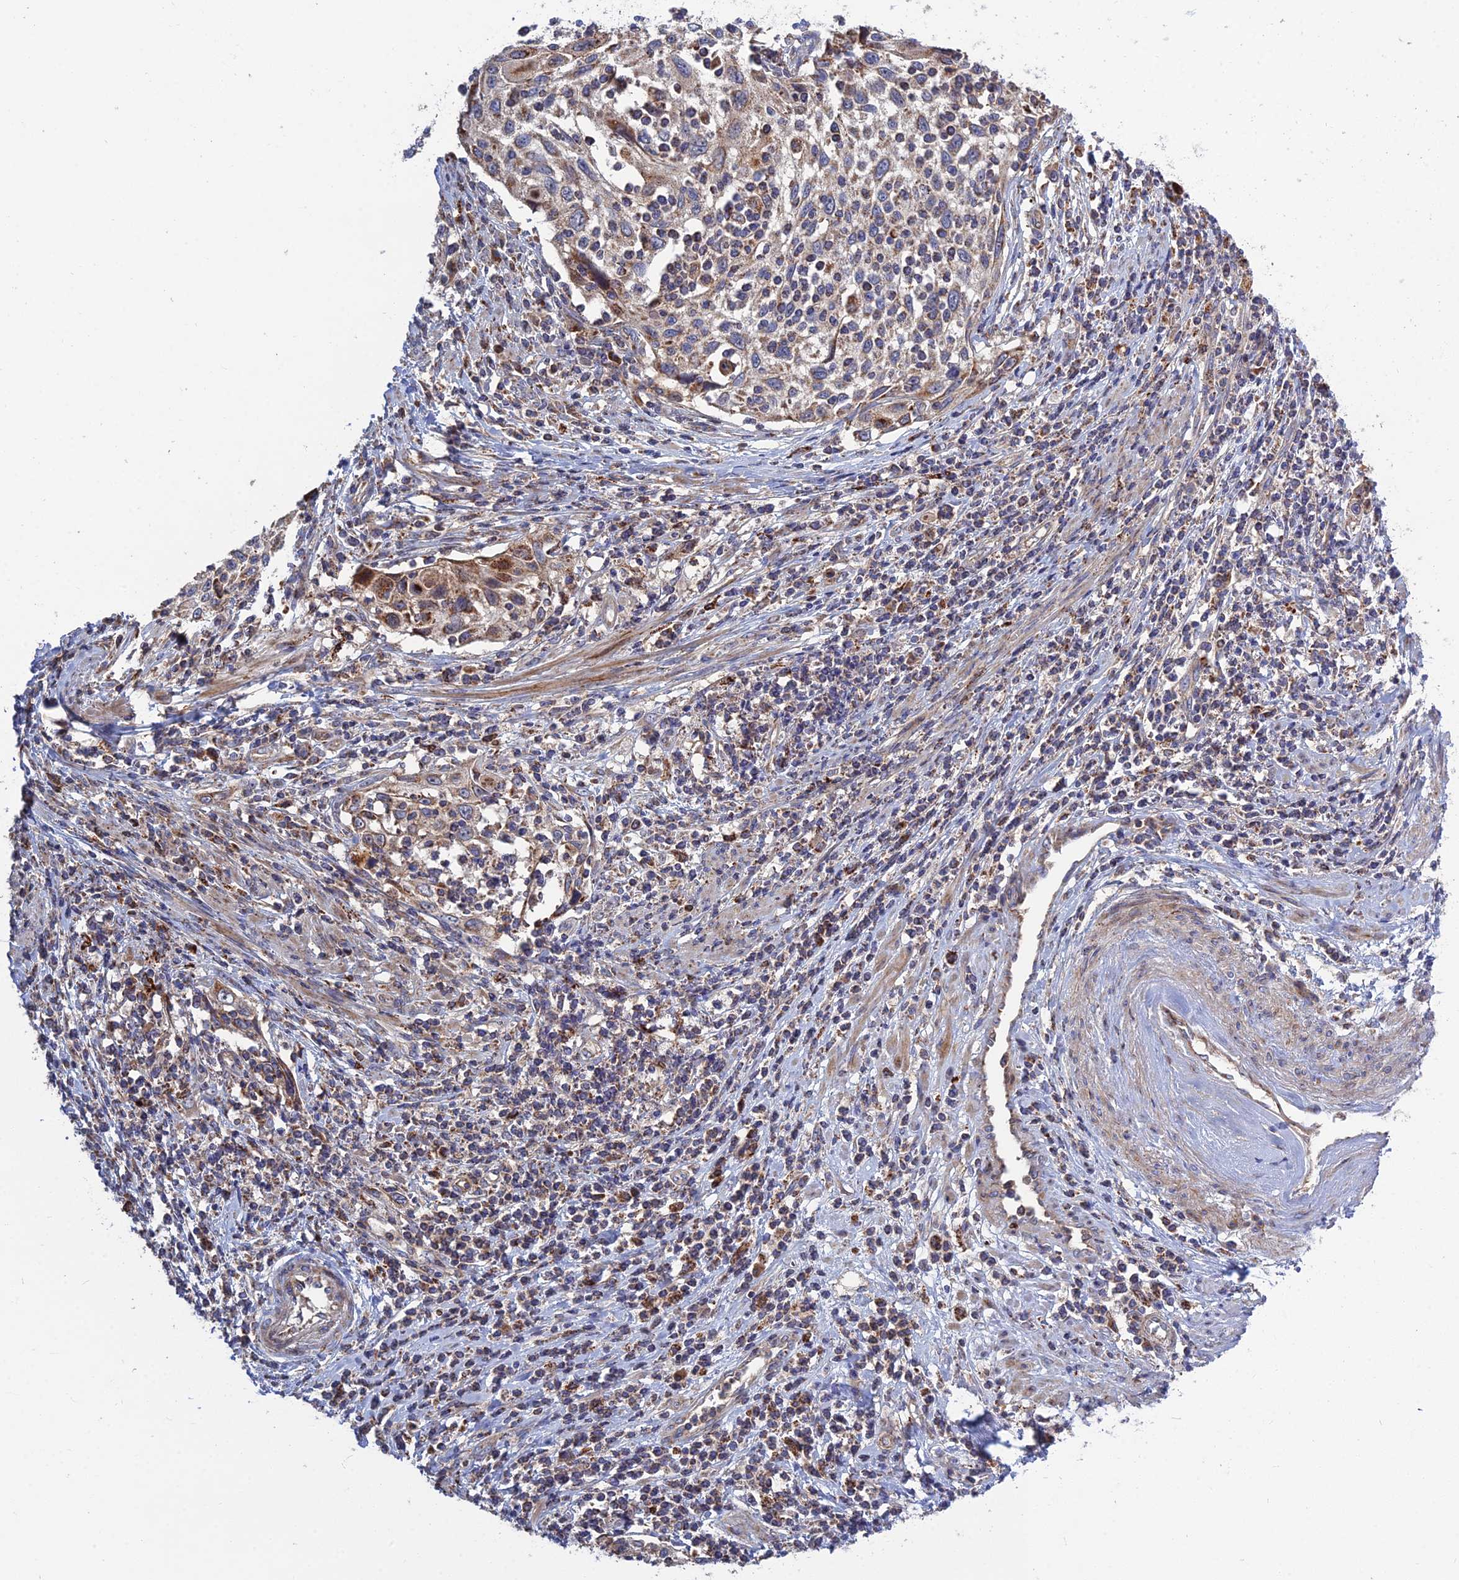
{"staining": {"intensity": "moderate", "quantity": "<25%", "location": "cytoplasmic/membranous"}, "tissue": "cervical cancer", "cell_type": "Tumor cells", "image_type": "cancer", "snomed": [{"axis": "morphology", "description": "Squamous cell carcinoma, NOS"}, {"axis": "topography", "description": "Cervix"}], "caption": "A low amount of moderate cytoplasmic/membranous staining is appreciated in about <25% of tumor cells in cervical cancer tissue.", "gene": "RIC8B", "patient": {"sex": "female", "age": 70}}